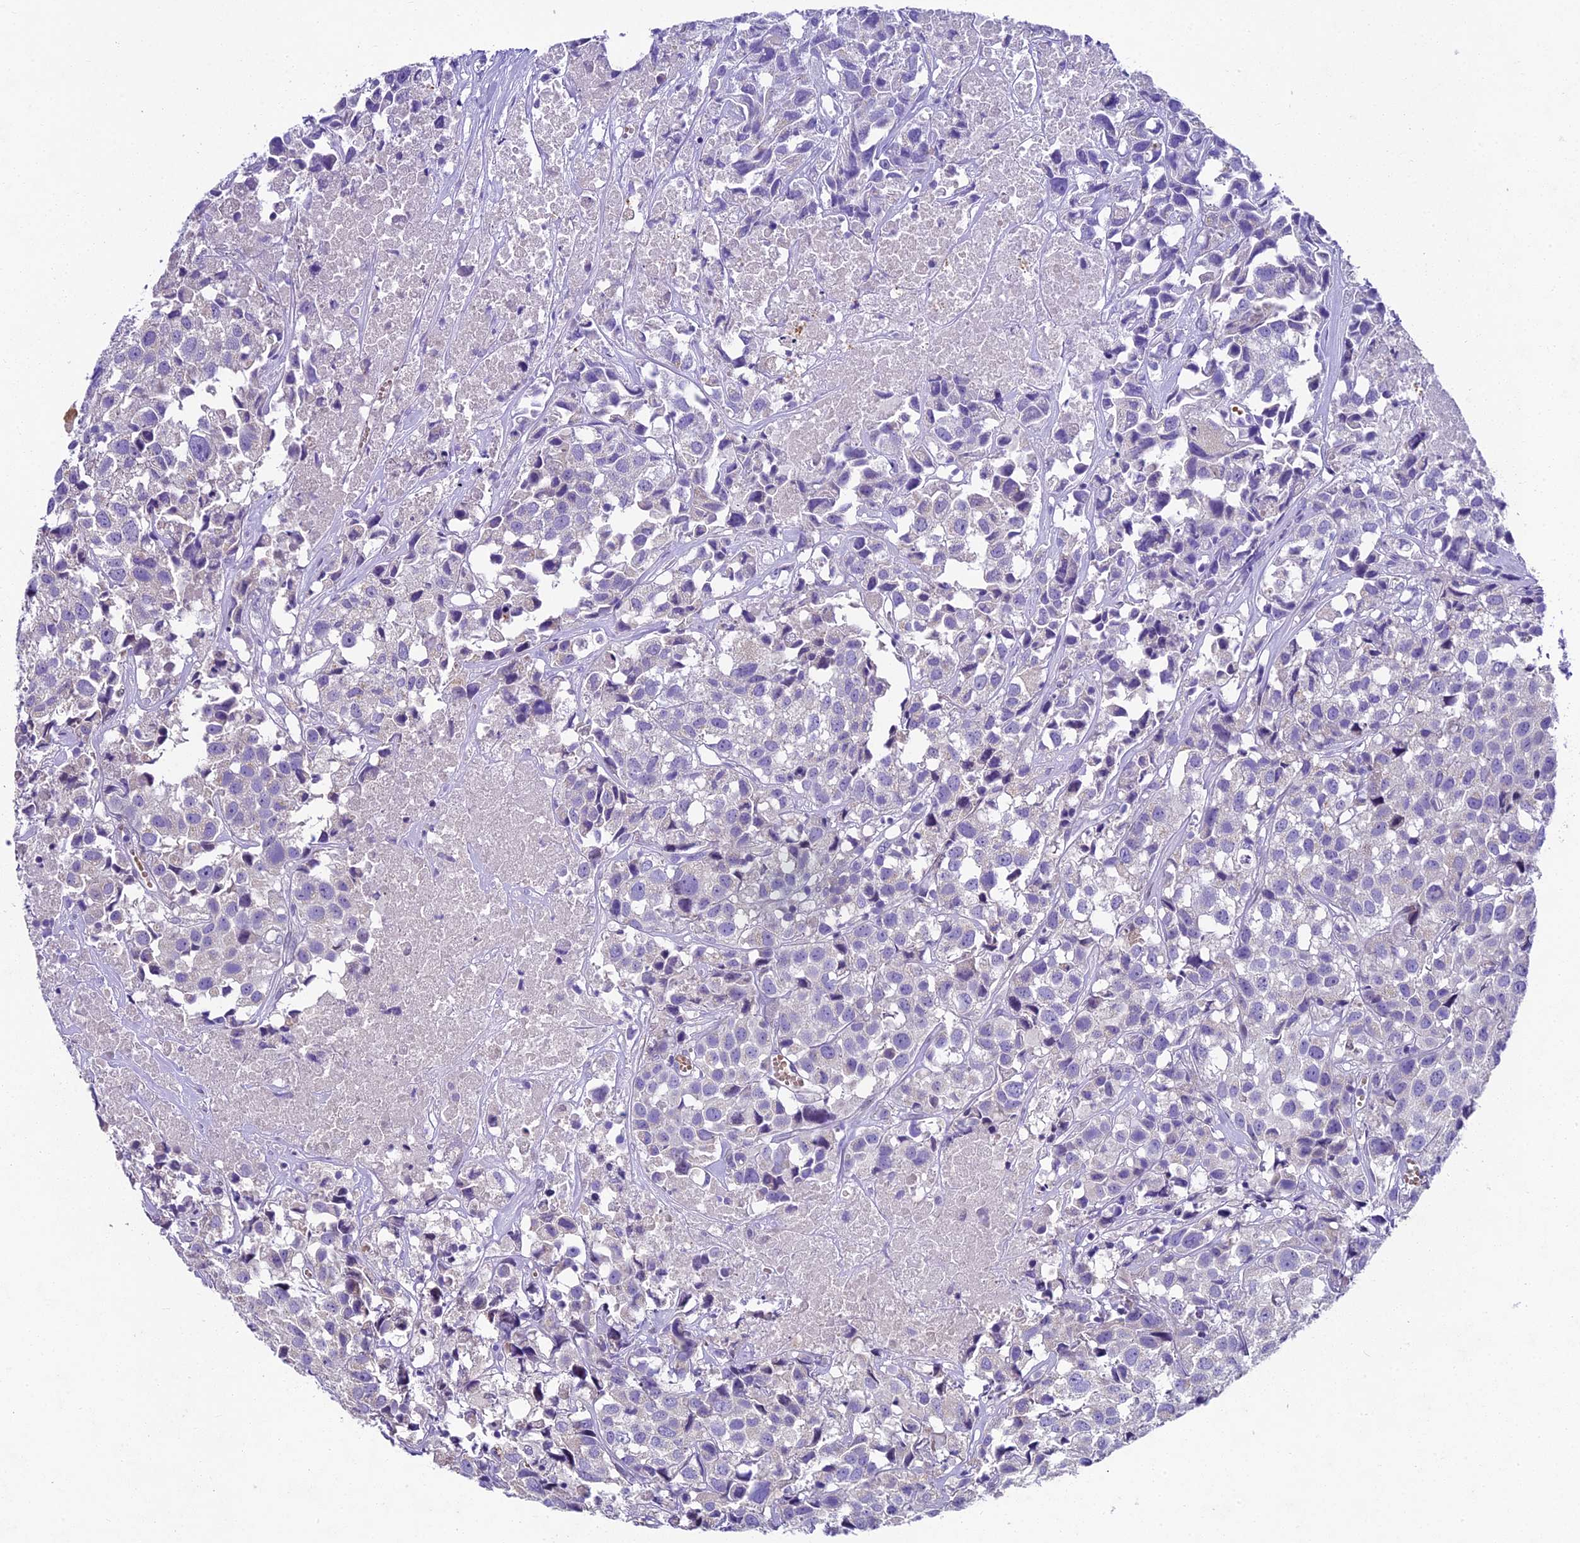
{"staining": {"intensity": "negative", "quantity": "none", "location": "none"}, "tissue": "urothelial cancer", "cell_type": "Tumor cells", "image_type": "cancer", "snomed": [{"axis": "morphology", "description": "Urothelial carcinoma, High grade"}, {"axis": "topography", "description": "Urinary bladder"}], "caption": "A micrograph of urothelial cancer stained for a protein exhibits no brown staining in tumor cells. (Stains: DAB (3,3'-diaminobenzidine) IHC with hematoxylin counter stain, Microscopy: brightfield microscopy at high magnification).", "gene": "IFT140", "patient": {"sex": "female", "age": 75}}